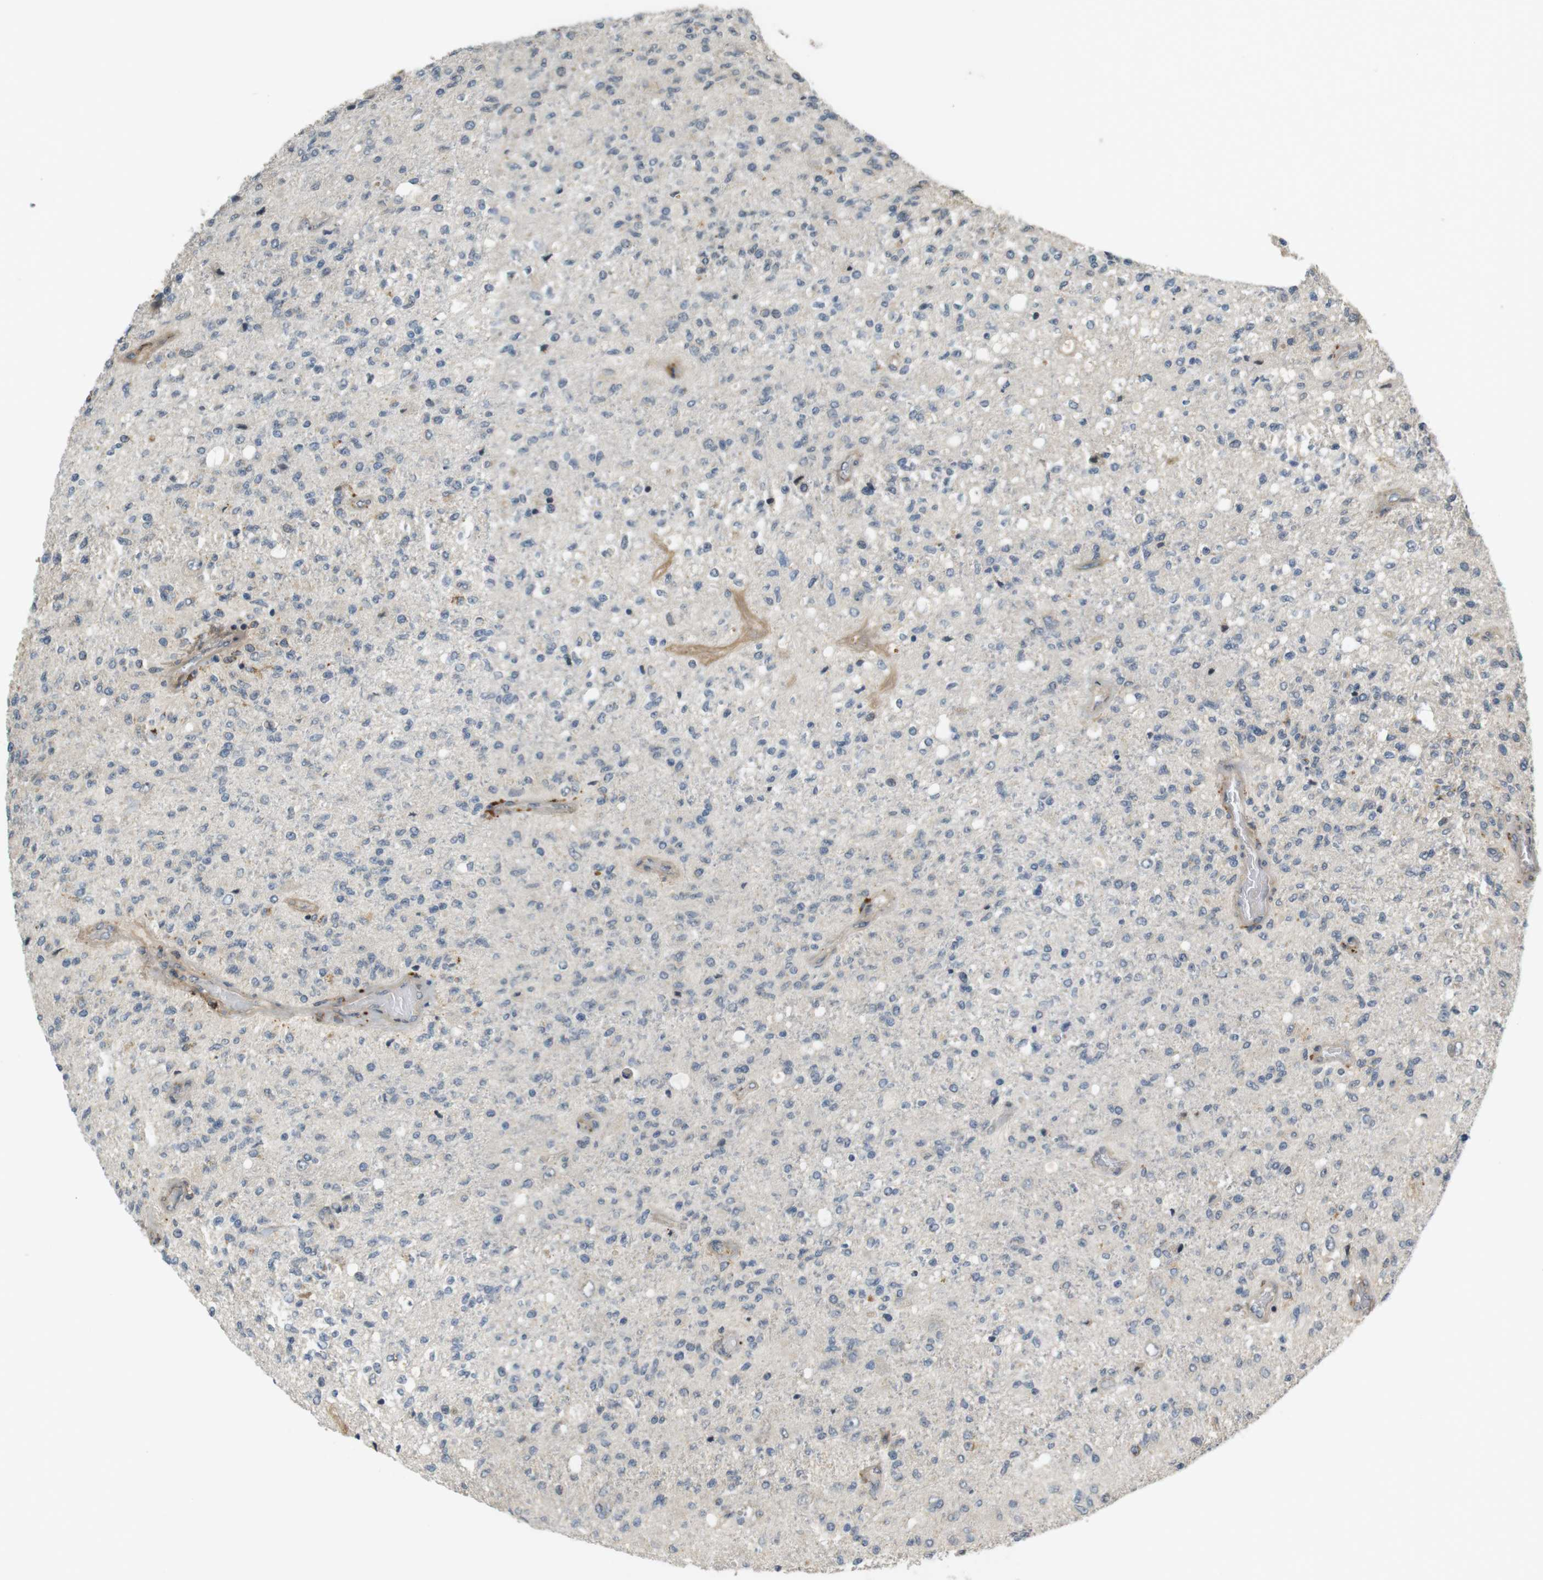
{"staining": {"intensity": "negative", "quantity": "none", "location": "none"}, "tissue": "glioma", "cell_type": "Tumor cells", "image_type": "cancer", "snomed": [{"axis": "morphology", "description": "Normal tissue, NOS"}, {"axis": "morphology", "description": "Glioma, malignant, High grade"}, {"axis": "topography", "description": "Cerebral cortex"}], "caption": "There is no significant positivity in tumor cells of glioma. (DAB (3,3'-diaminobenzidine) IHC, high magnification).", "gene": "TSPAN9", "patient": {"sex": "male", "age": 77}}